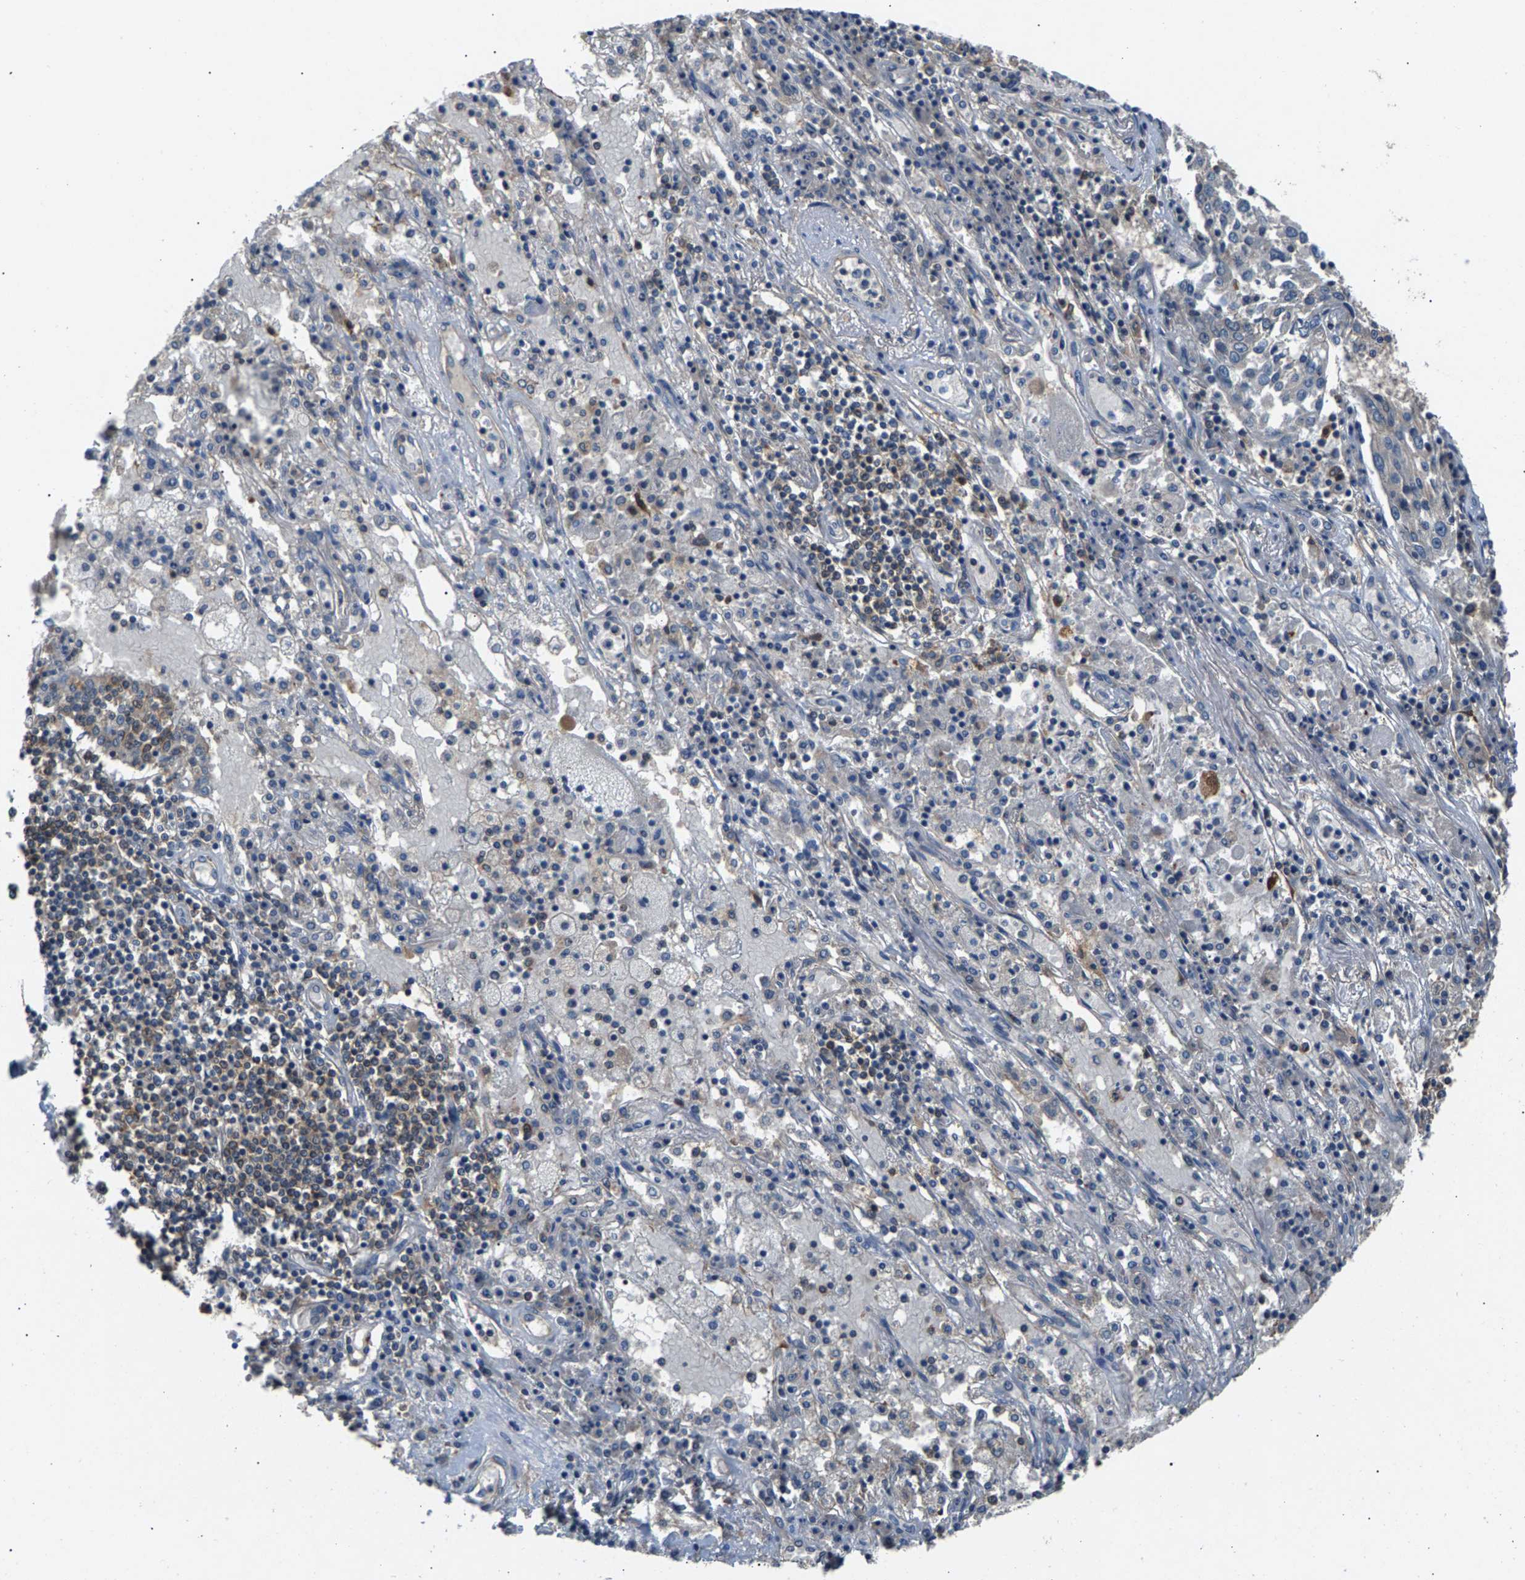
{"staining": {"intensity": "negative", "quantity": "none", "location": "none"}, "tissue": "lung cancer", "cell_type": "Tumor cells", "image_type": "cancer", "snomed": [{"axis": "morphology", "description": "Squamous cell carcinoma, NOS"}, {"axis": "topography", "description": "Lung"}], "caption": "This image is of lung cancer (squamous cell carcinoma) stained with IHC to label a protein in brown with the nuclei are counter-stained blue. There is no expression in tumor cells. (DAB immunohistochemistry visualized using brightfield microscopy, high magnification).", "gene": "NT5C", "patient": {"sex": "male", "age": 65}}